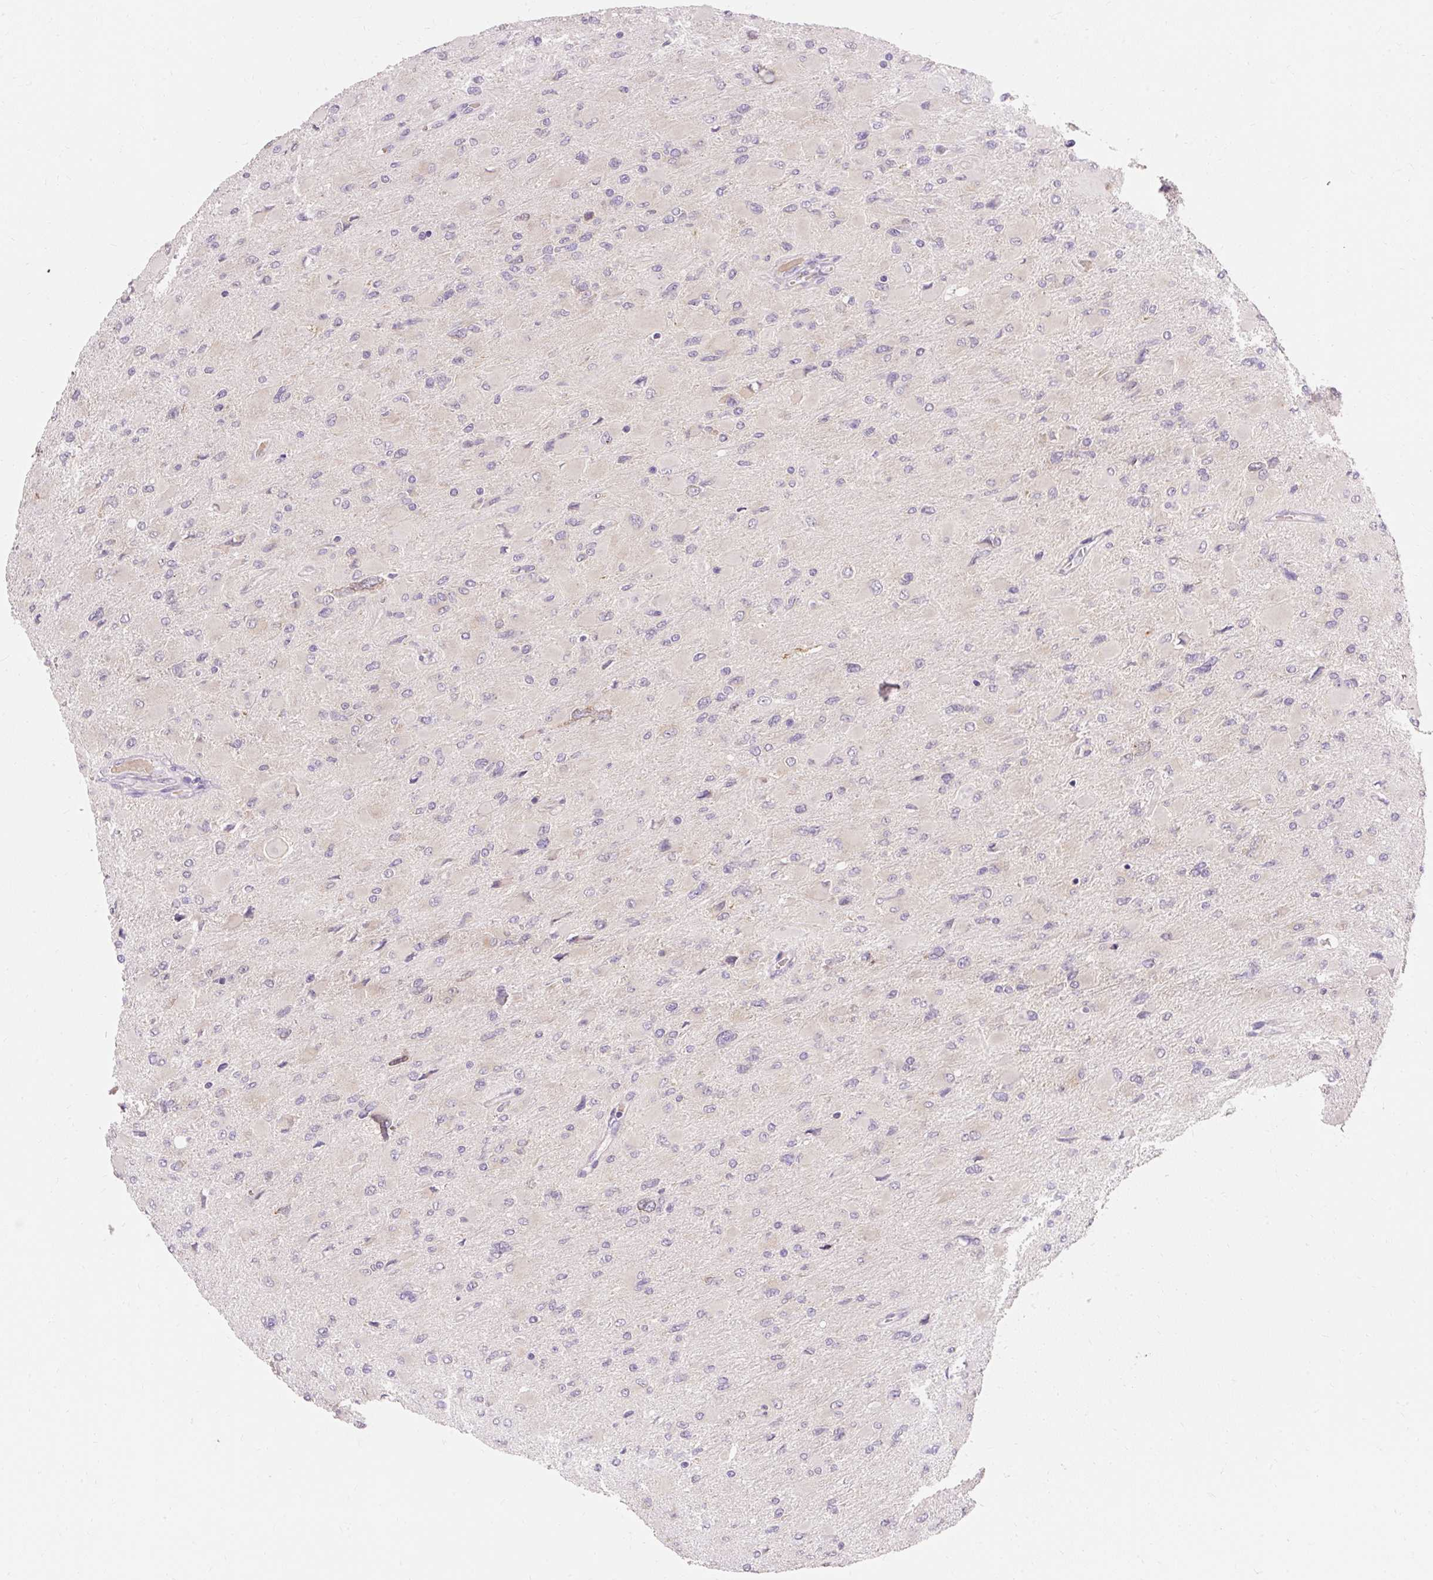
{"staining": {"intensity": "negative", "quantity": "none", "location": "none"}, "tissue": "glioma", "cell_type": "Tumor cells", "image_type": "cancer", "snomed": [{"axis": "morphology", "description": "Glioma, malignant, High grade"}, {"axis": "topography", "description": "Cerebral cortex"}], "caption": "The photomicrograph displays no significant expression in tumor cells of glioma.", "gene": "SEC63", "patient": {"sex": "female", "age": 36}}